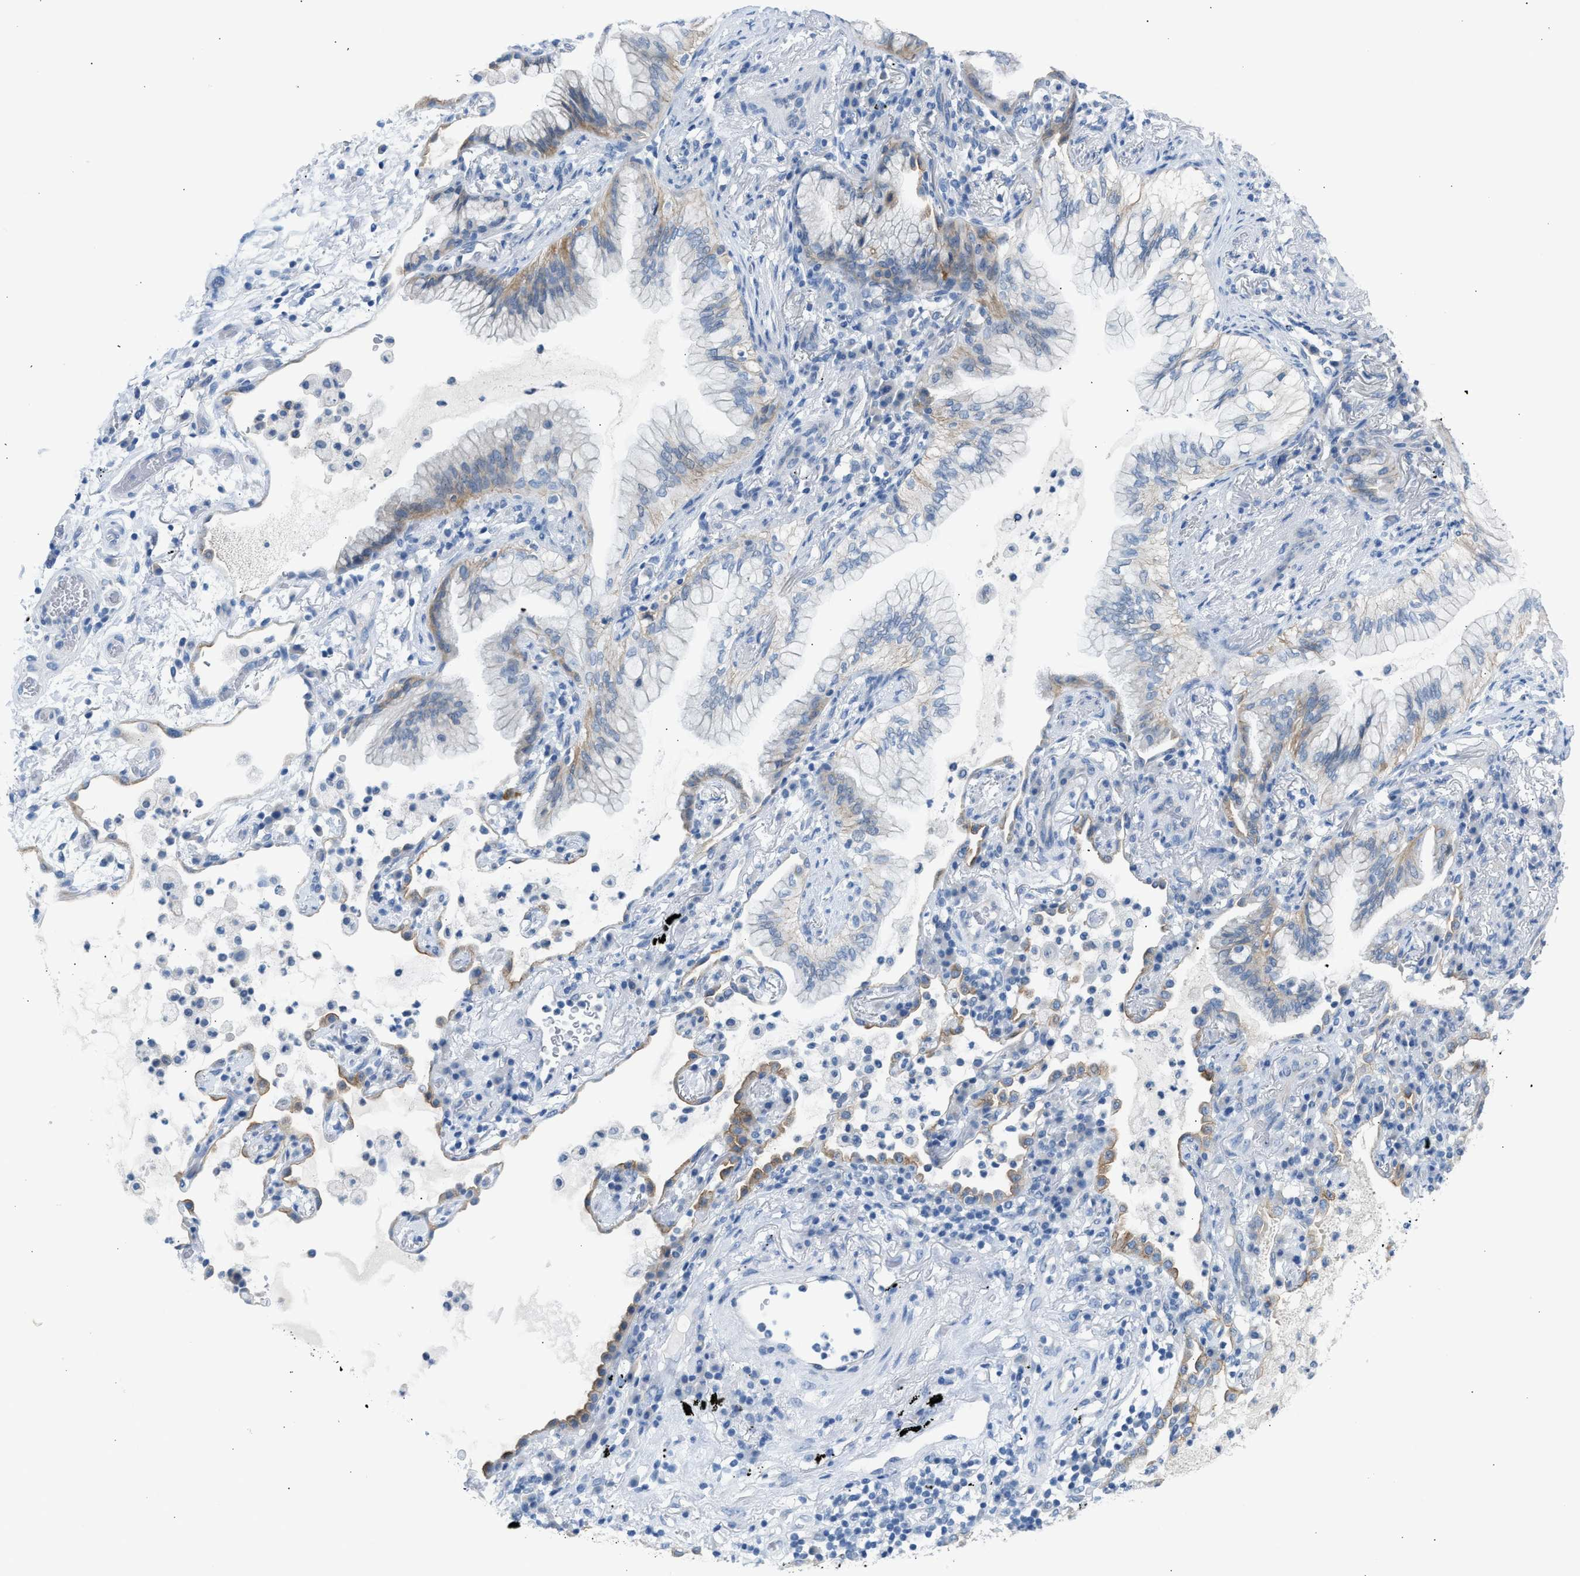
{"staining": {"intensity": "moderate", "quantity": "25%-75%", "location": "cytoplasmic/membranous"}, "tissue": "lung cancer", "cell_type": "Tumor cells", "image_type": "cancer", "snomed": [{"axis": "morphology", "description": "Adenocarcinoma, NOS"}, {"axis": "topography", "description": "Lung"}], "caption": "Brown immunohistochemical staining in lung adenocarcinoma exhibits moderate cytoplasmic/membranous positivity in about 25%-75% of tumor cells.", "gene": "ERBB2", "patient": {"sex": "female", "age": 70}}